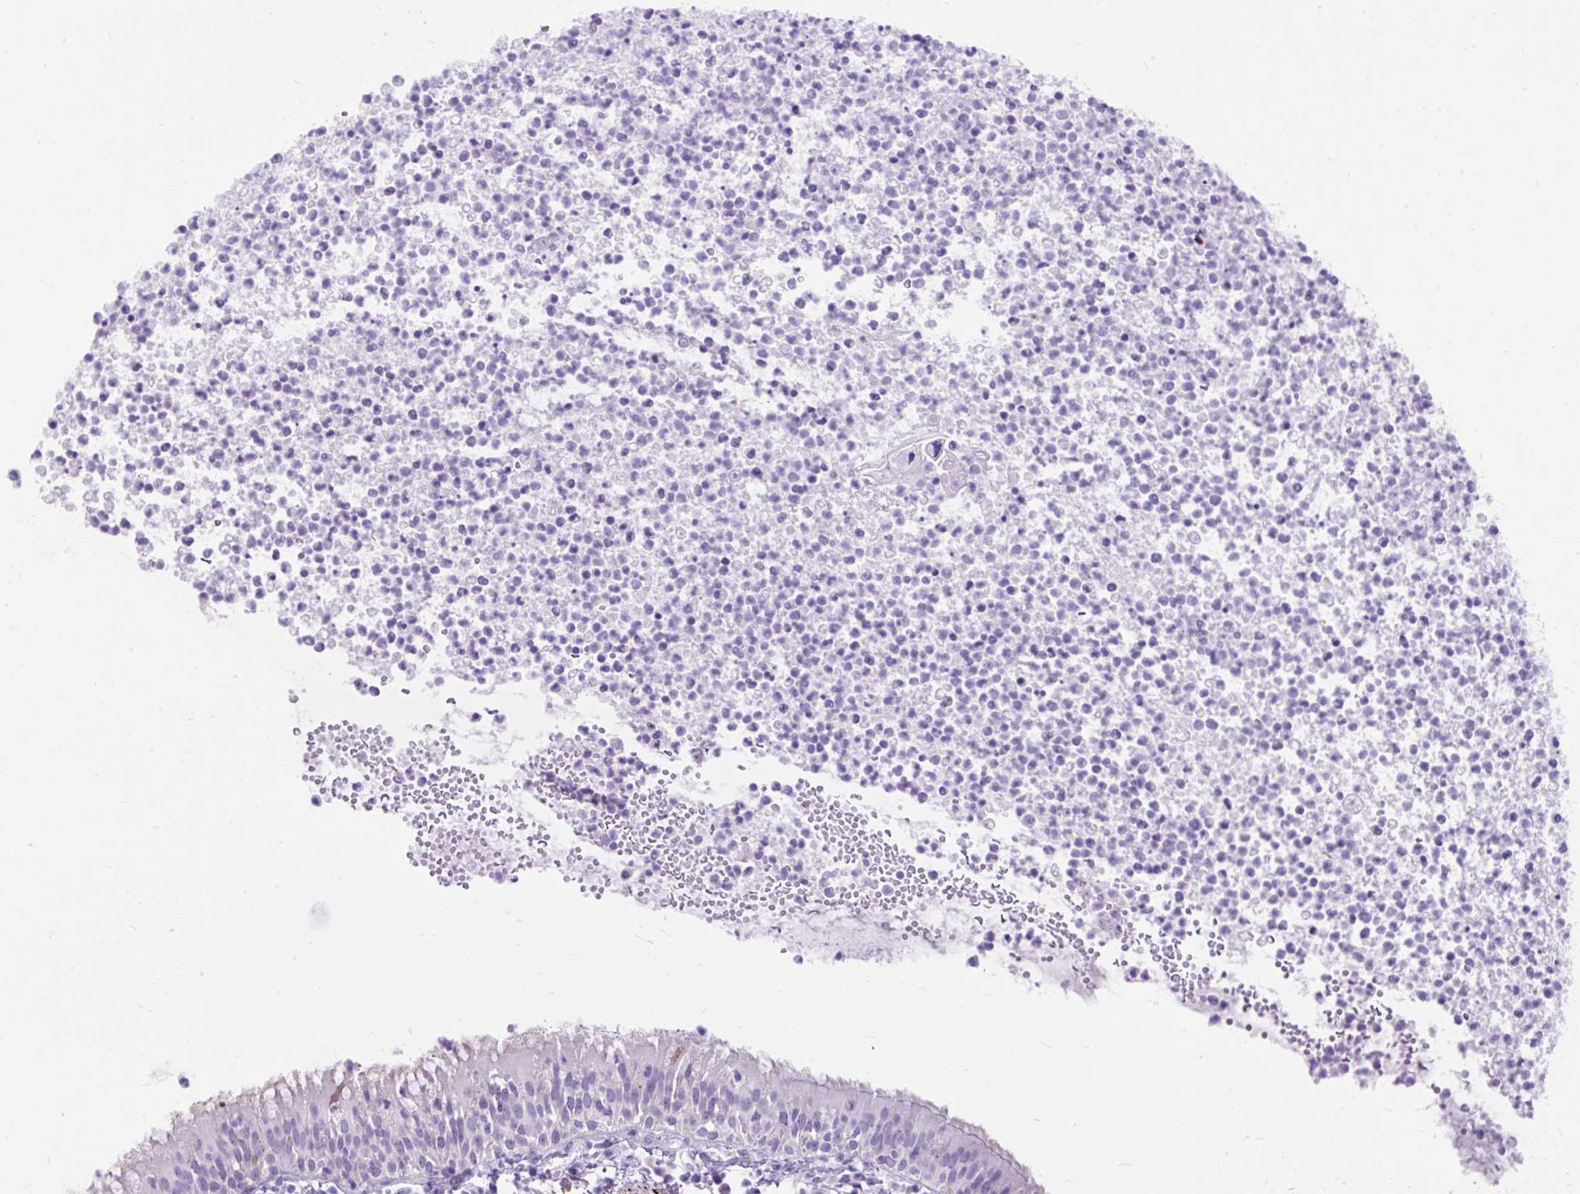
{"staining": {"intensity": "negative", "quantity": "none", "location": "none"}, "tissue": "bronchus", "cell_type": "Respiratory epithelial cells", "image_type": "normal", "snomed": [{"axis": "morphology", "description": "Normal tissue, NOS"}, {"axis": "topography", "description": "Cartilage tissue"}, {"axis": "topography", "description": "Bronchus"}], "caption": "IHC micrograph of unremarkable bronchus: human bronchus stained with DAB (3,3'-diaminobenzidine) shows no significant protein staining in respiratory epithelial cells. (DAB immunohistochemistry with hematoxylin counter stain).", "gene": "ZNF256", "patient": {"sex": "male", "age": 56}}